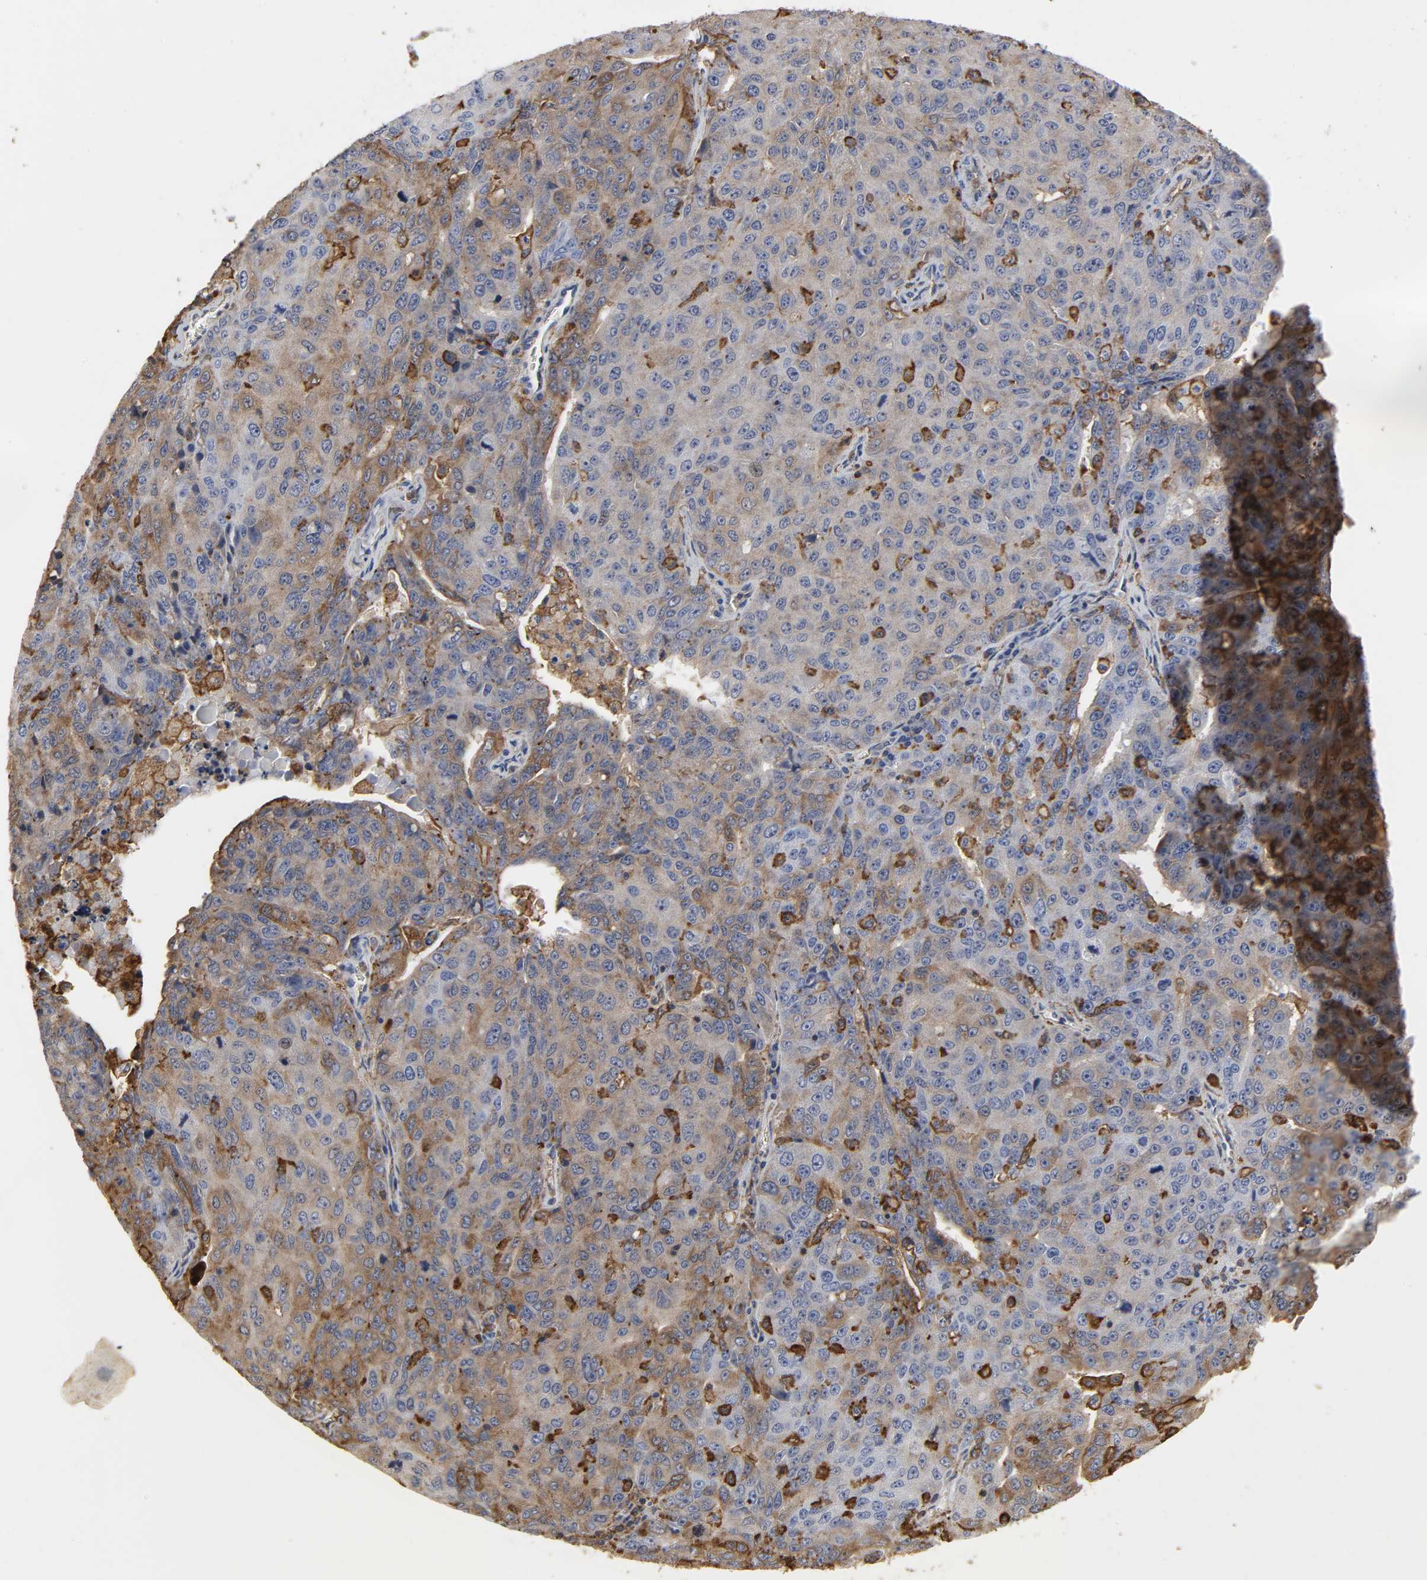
{"staining": {"intensity": "weak", "quantity": ">75%", "location": "cytoplasmic/membranous"}, "tissue": "ovarian cancer", "cell_type": "Tumor cells", "image_type": "cancer", "snomed": [{"axis": "morphology", "description": "Carcinoma, endometroid"}, {"axis": "topography", "description": "Ovary"}], "caption": "Immunohistochemical staining of endometroid carcinoma (ovarian) exhibits low levels of weak cytoplasmic/membranous positivity in about >75% of tumor cells. The protein is shown in brown color, while the nuclei are stained blue.", "gene": "ANXA2", "patient": {"sex": "female", "age": 62}}